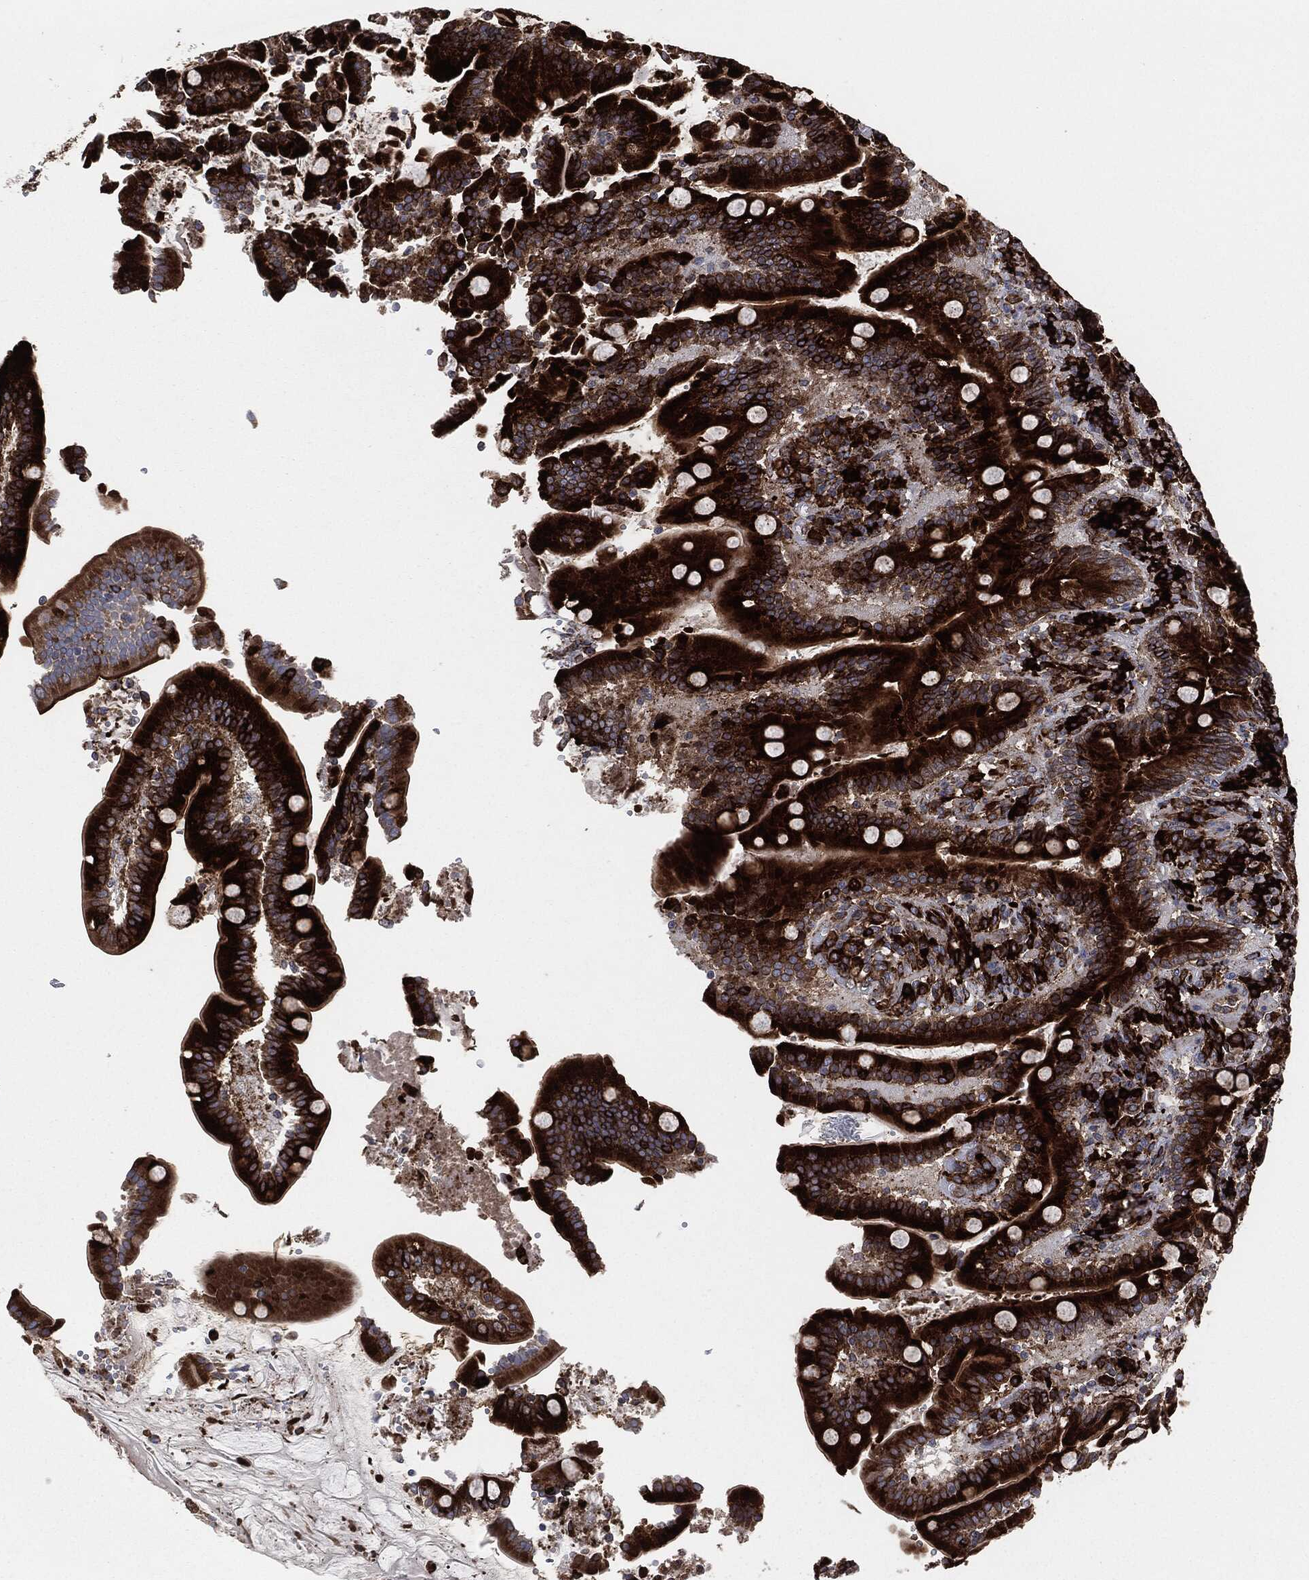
{"staining": {"intensity": "strong", "quantity": ">75%", "location": "cytoplasmic/membranous"}, "tissue": "duodenum", "cell_type": "Glandular cells", "image_type": "normal", "snomed": [{"axis": "morphology", "description": "Normal tissue, NOS"}, {"axis": "topography", "description": "Duodenum"}], "caption": "Immunohistochemical staining of unremarkable duodenum shows strong cytoplasmic/membranous protein staining in about >75% of glandular cells.", "gene": "CALR", "patient": {"sex": "female", "age": 62}}